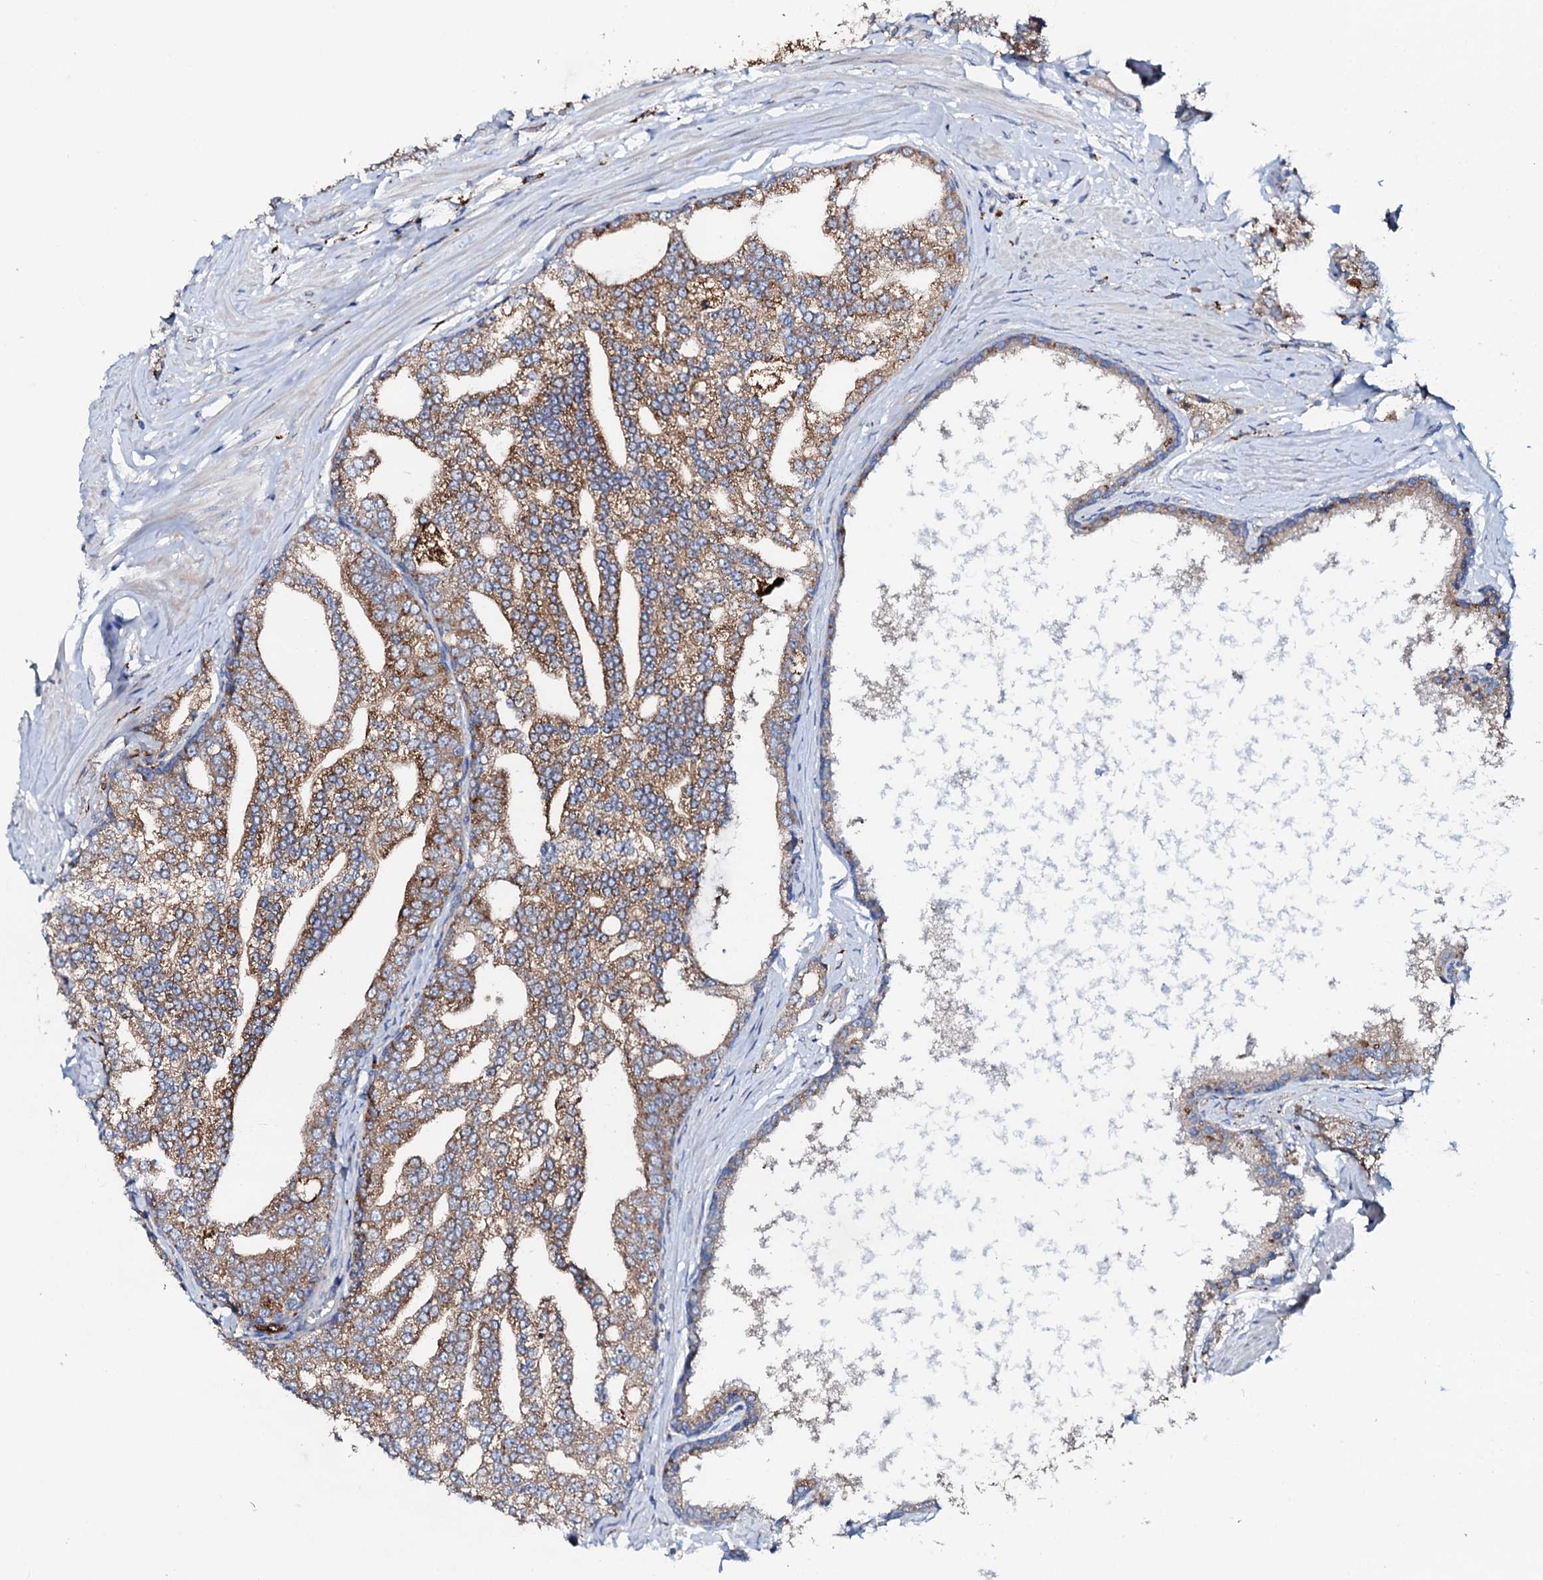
{"staining": {"intensity": "moderate", "quantity": ">75%", "location": "cytoplasmic/membranous"}, "tissue": "prostate cancer", "cell_type": "Tumor cells", "image_type": "cancer", "snomed": [{"axis": "morphology", "description": "Adenocarcinoma, High grade"}, {"axis": "topography", "description": "Prostate"}], "caption": "Prostate high-grade adenocarcinoma stained with immunohistochemistry shows moderate cytoplasmic/membranous expression in approximately >75% of tumor cells.", "gene": "P2RX4", "patient": {"sex": "male", "age": 64}}